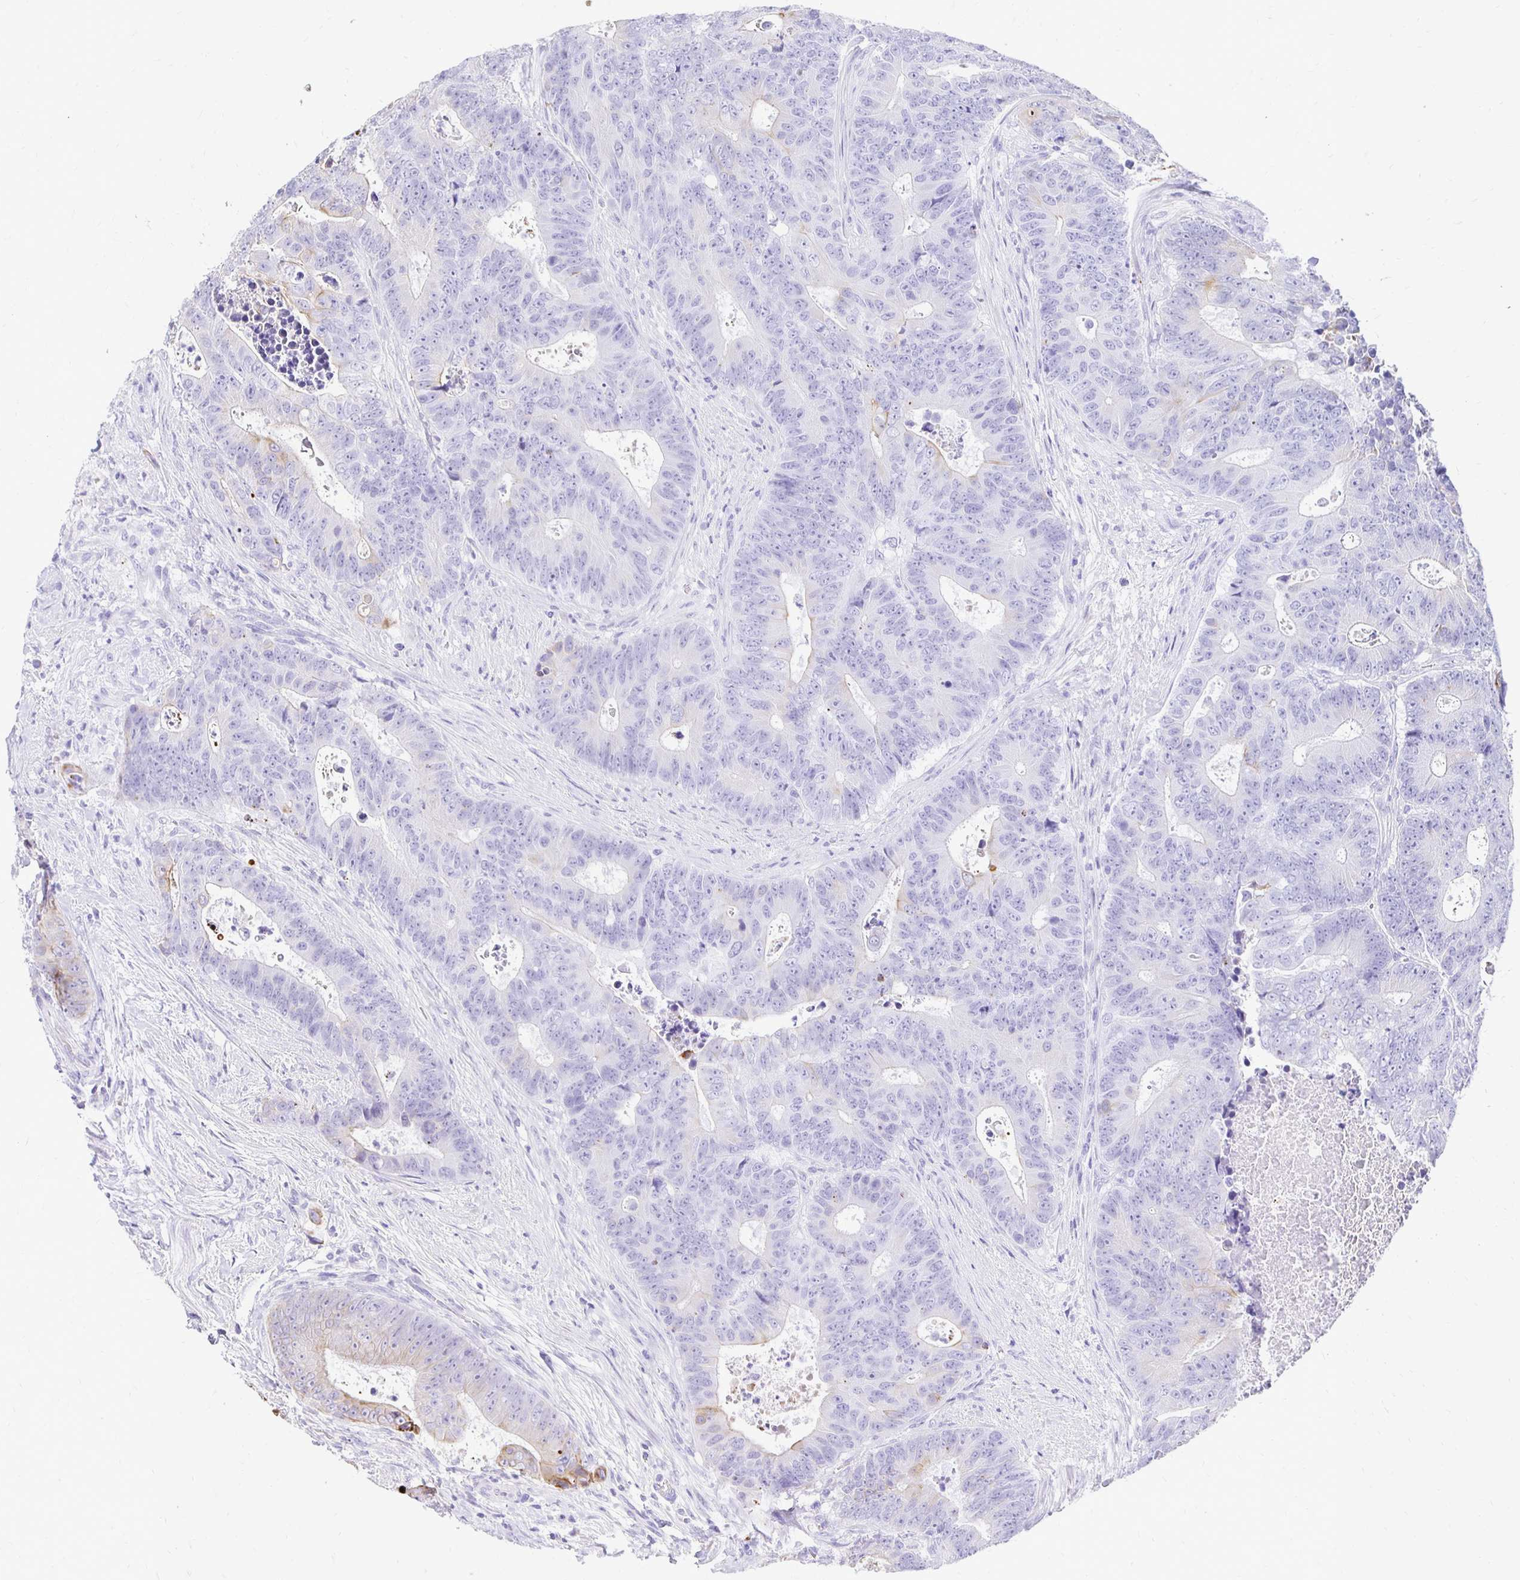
{"staining": {"intensity": "moderate", "quantity": "<25%", "location": "cytoplasmic/membranous"}, "tissue": "colorectal cancer", "cell_type": "Tumor cells", "image_type": "cancer", "snomed": [{"axis": "morphology", "description": "Adenocarcinoma, NOS"}, {"axis": "topography", "description": "Colon"}], "caption": "IHC of human colorectal cancer demonstrates low levels of moderate cytoplasmic/membranous staining in about <25% of tumor cells. Using DAB (3,3'-diaminobenzidine) (brown) and hematoxylin (blue) stains, captured at high magnification using brightfield microscopy.", "gene": "TAF1D", "patient": {"sex": "female", "age": 48}}